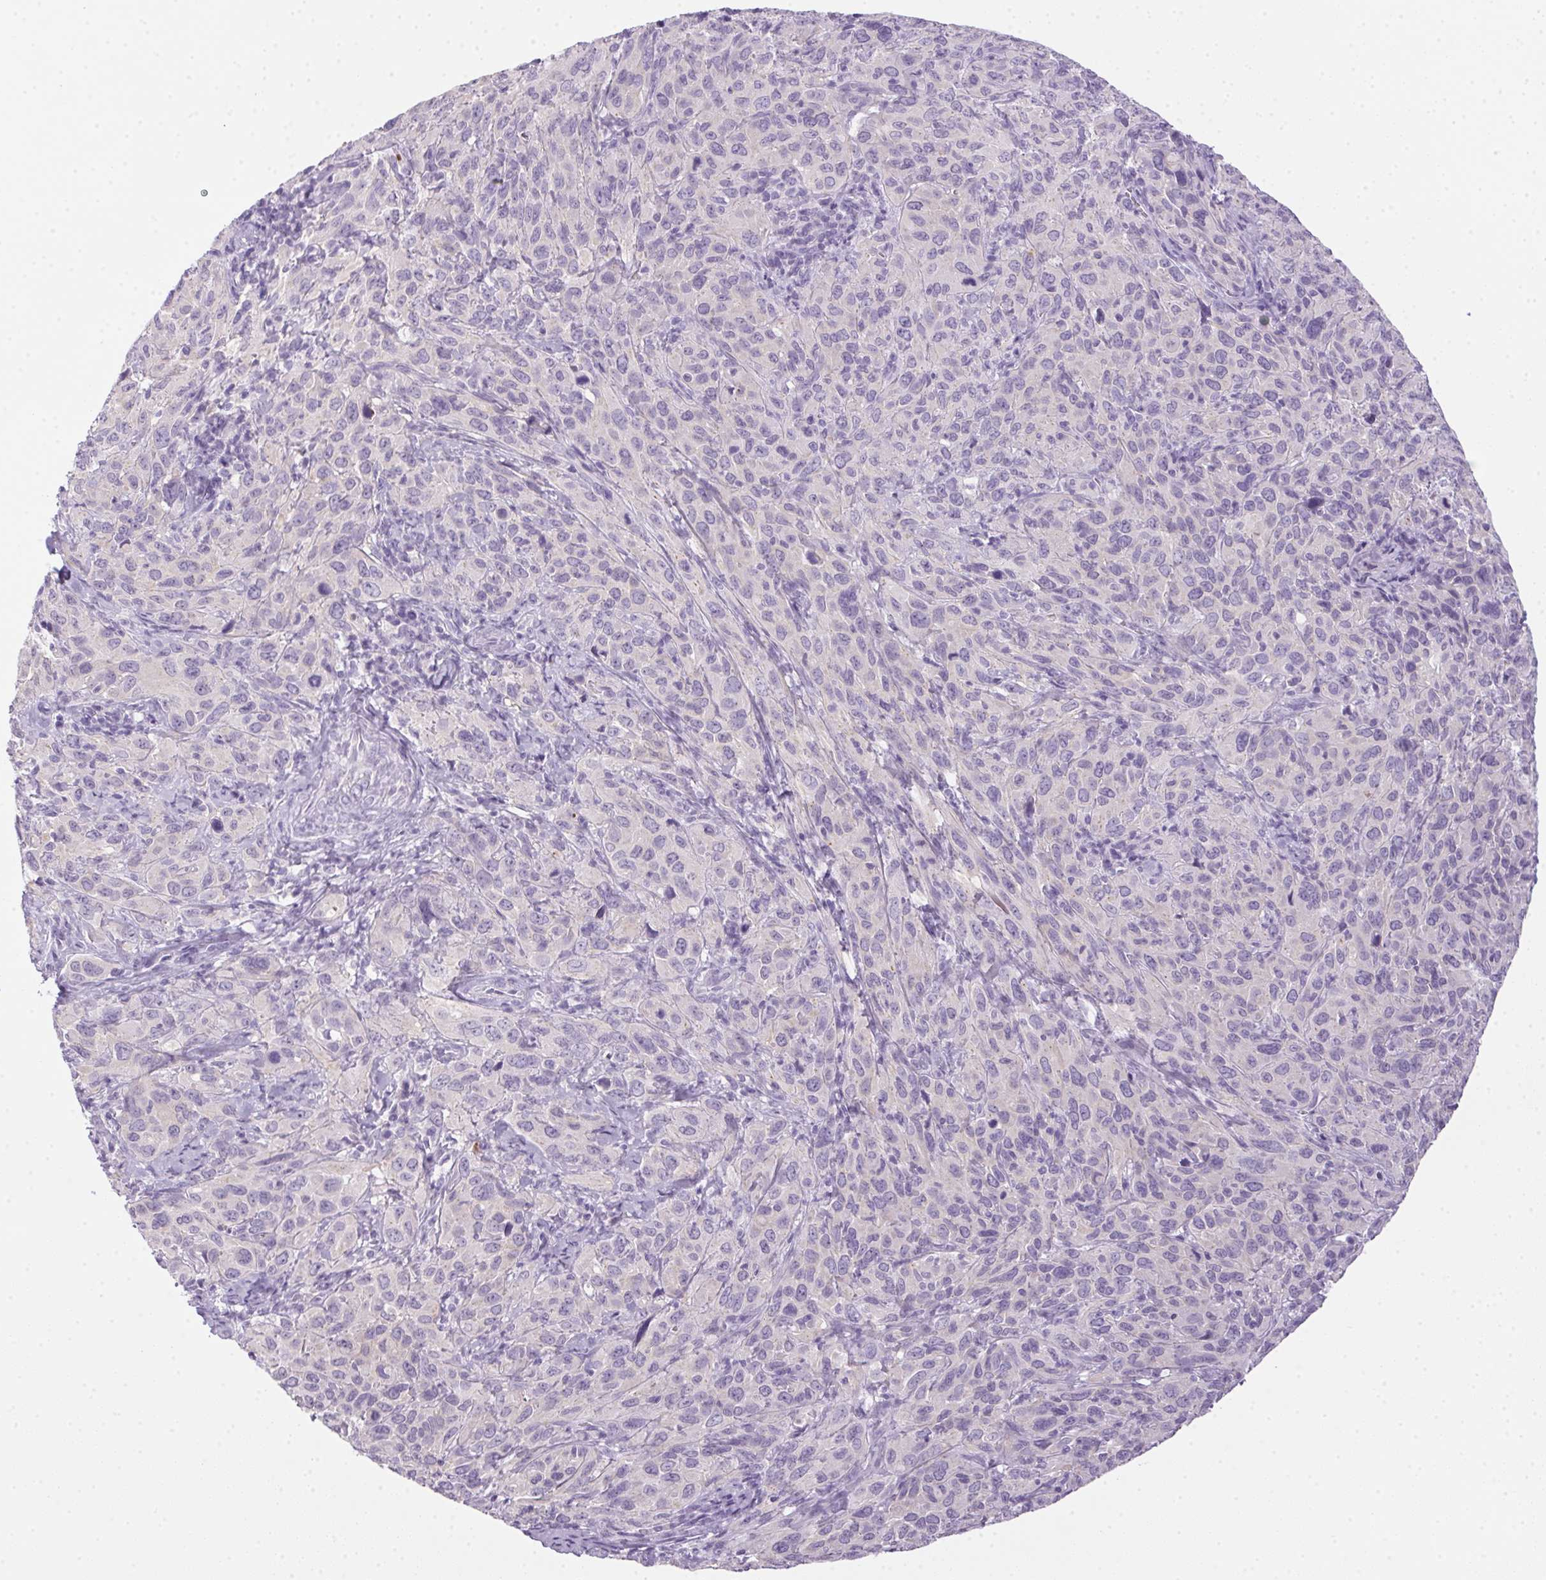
{"staining": {"intensity": "negative", "quantity": "none", "location": "none"}, "tissue": "cervical cancer", "cell_type": "Tumor cells", "image_type": "cancer", "snomed": [{"axis": "morphology", "description": "Normal tissue, NOS"}, {"axis": "morphology", "description": "Squamous cell carcinoma, NOS"}, {"axis": "topography", "description": "Cervix"}], "caption": "IHC micrograph of neoplastic tissue: cervical cancer (squamous cell carcinoma) stained with DAB (3,3'-diaminobenzidine) shows no significant protein positivity in tumor cells.", "gene": "POPDC2", "patient": {"sex": "female", "age": 51}}